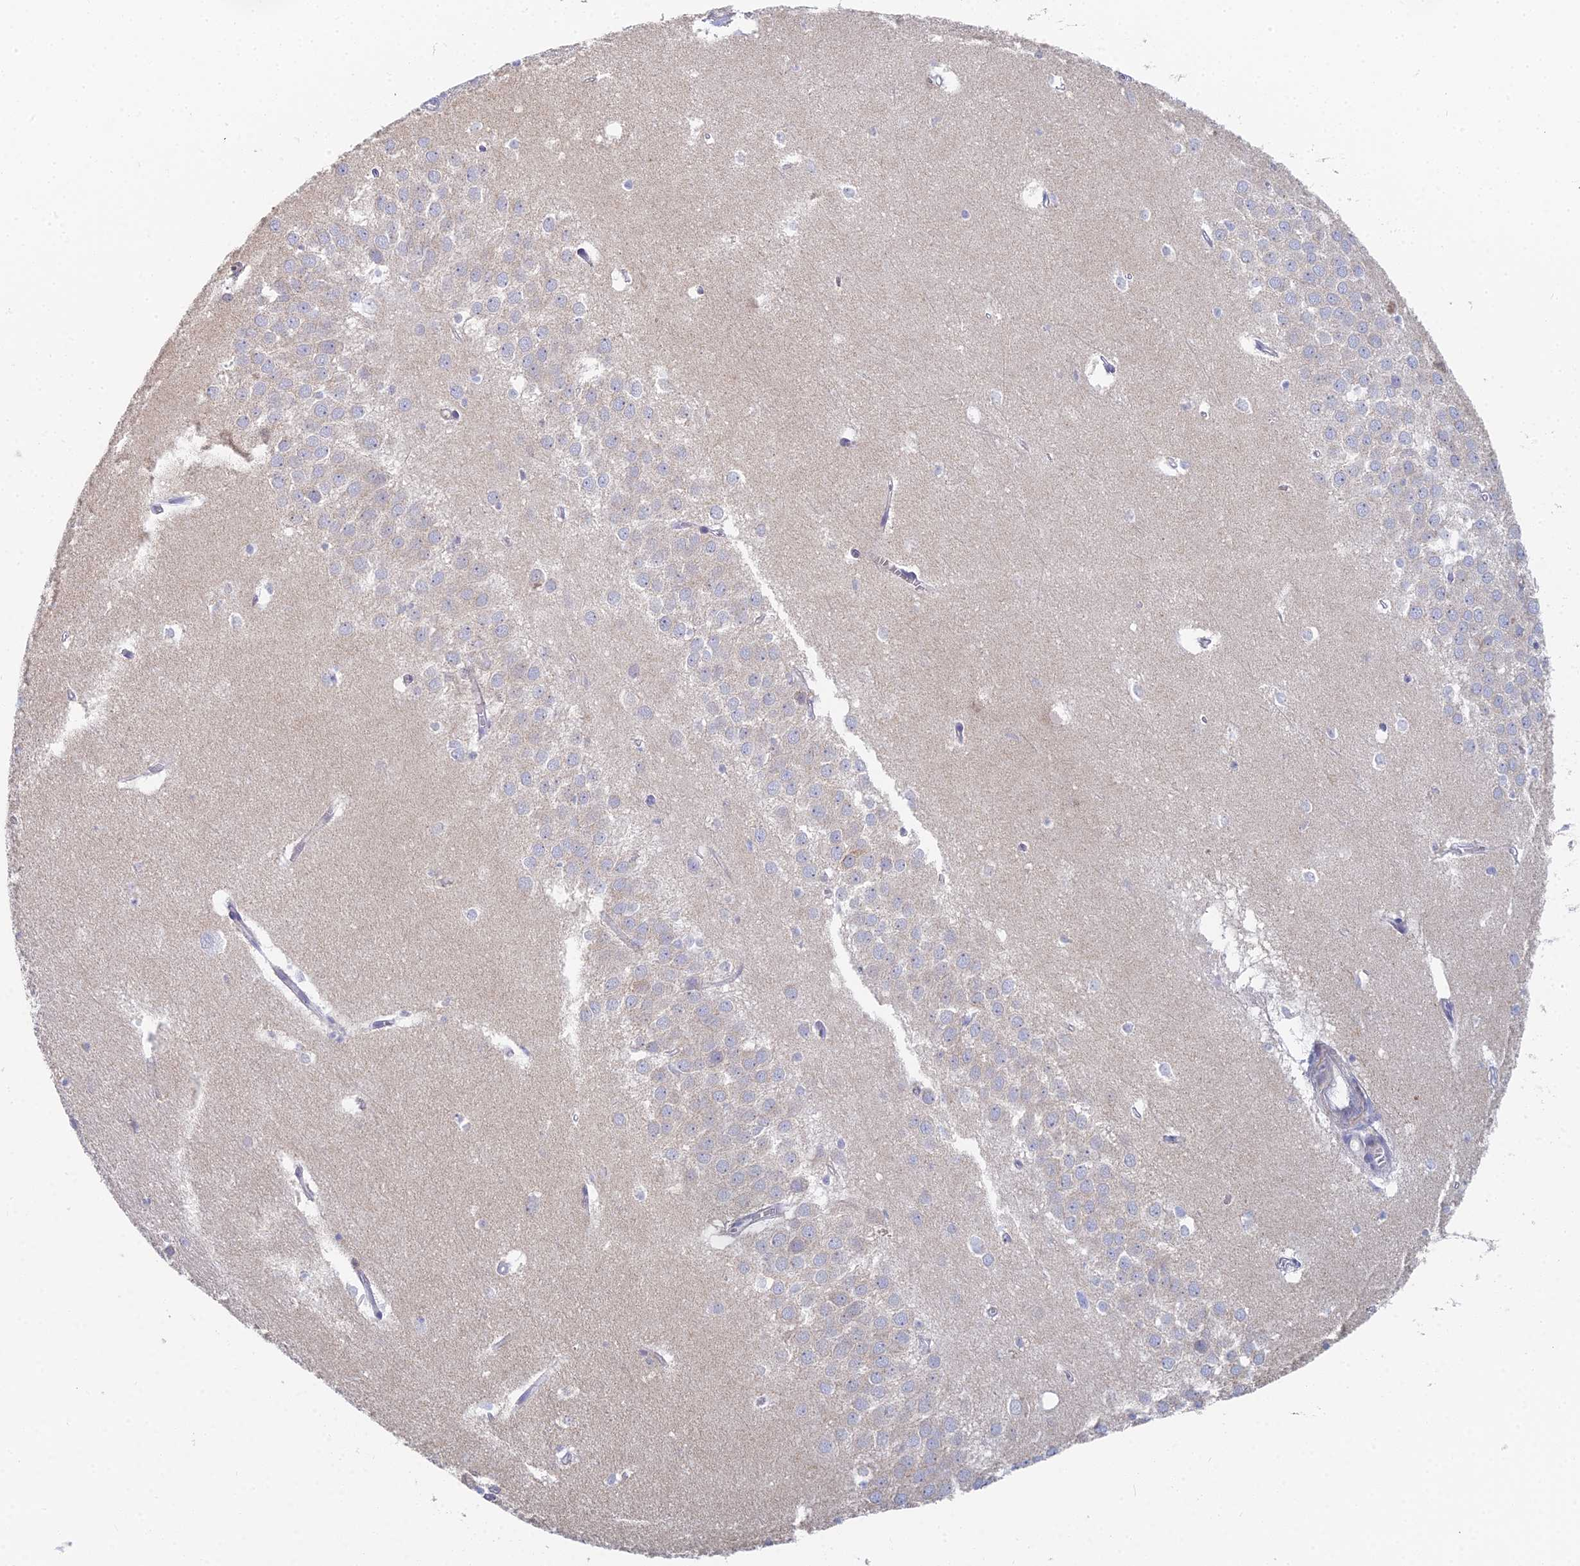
{"staining": {"intensity": "weak", "quantity": "<25%", "location": "cytoplasmic/membranous"}, "tissue": "hippocampus", "cell_type": "Glial cells", "image_type": "normal", "snomed": [{"axis": "morphology", "description": "Normal tissue, NOS"}, {"axis": "topography", "description": "Hippocampus"}], "caption": "Image shows no significant protein expression in glial cells of unremarkable hippocampus.", "gene": "MCM2", "patient": {"sex": "female", "age": 64}}